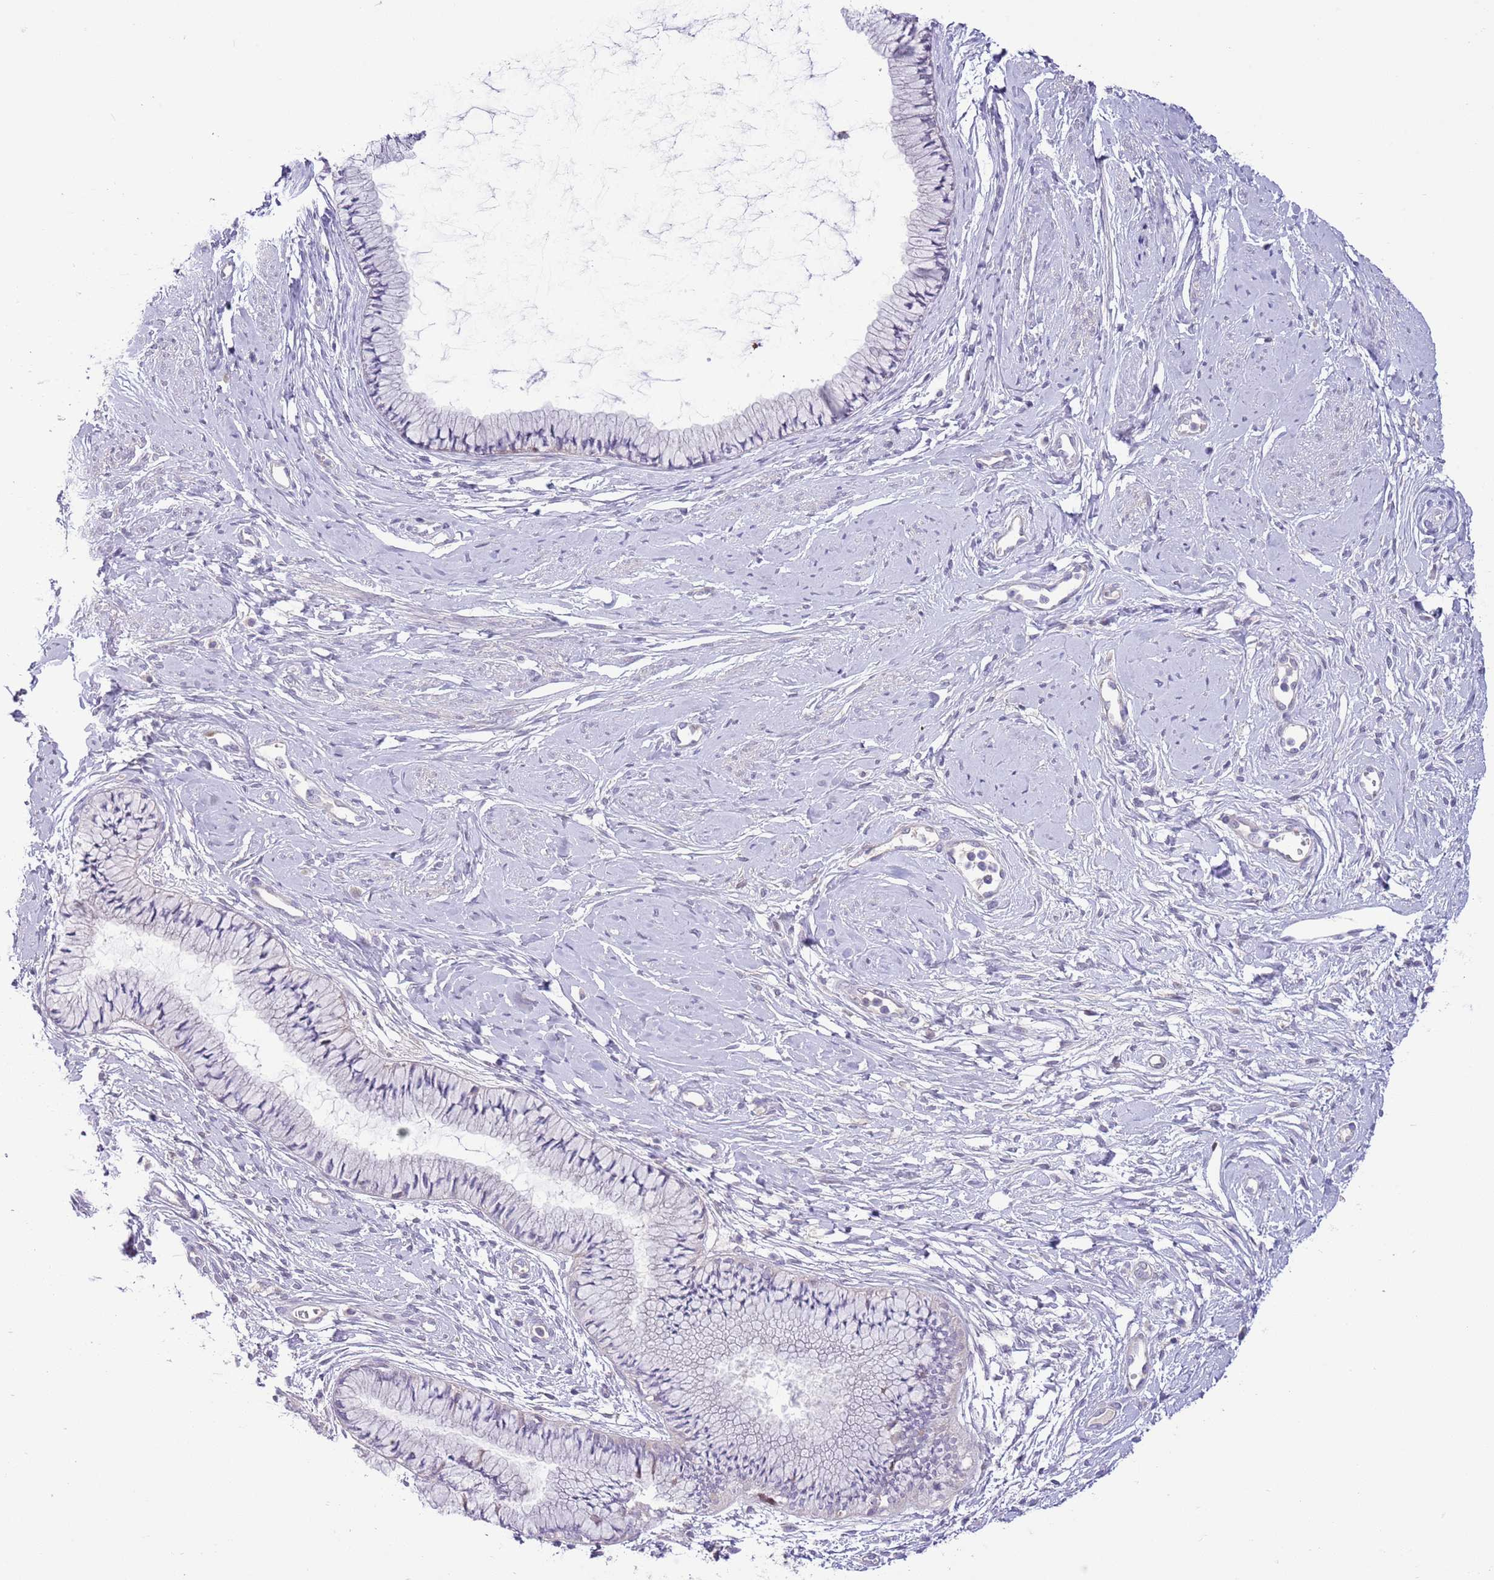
{"staining": {"intensity": "negative", "quantity": "none", "location": "none"}, "tissue": "cervix", "cell_type": "Glandular cells", "image_type": "normal", "snomed": [{"axis": "morphology", "description": "Normal tissue, NOS"}, {"axis": "topography", "description": "Cervix"}], "caption": "A high-resolution micrograph shows immunohistochemistry staining of unremarkable cervix, which exhibits no significant expression in glandular cells. Nuclei are stained in blue.", "gene": "FBRSL1", "patient": {"sex": "female", "age": 42}}